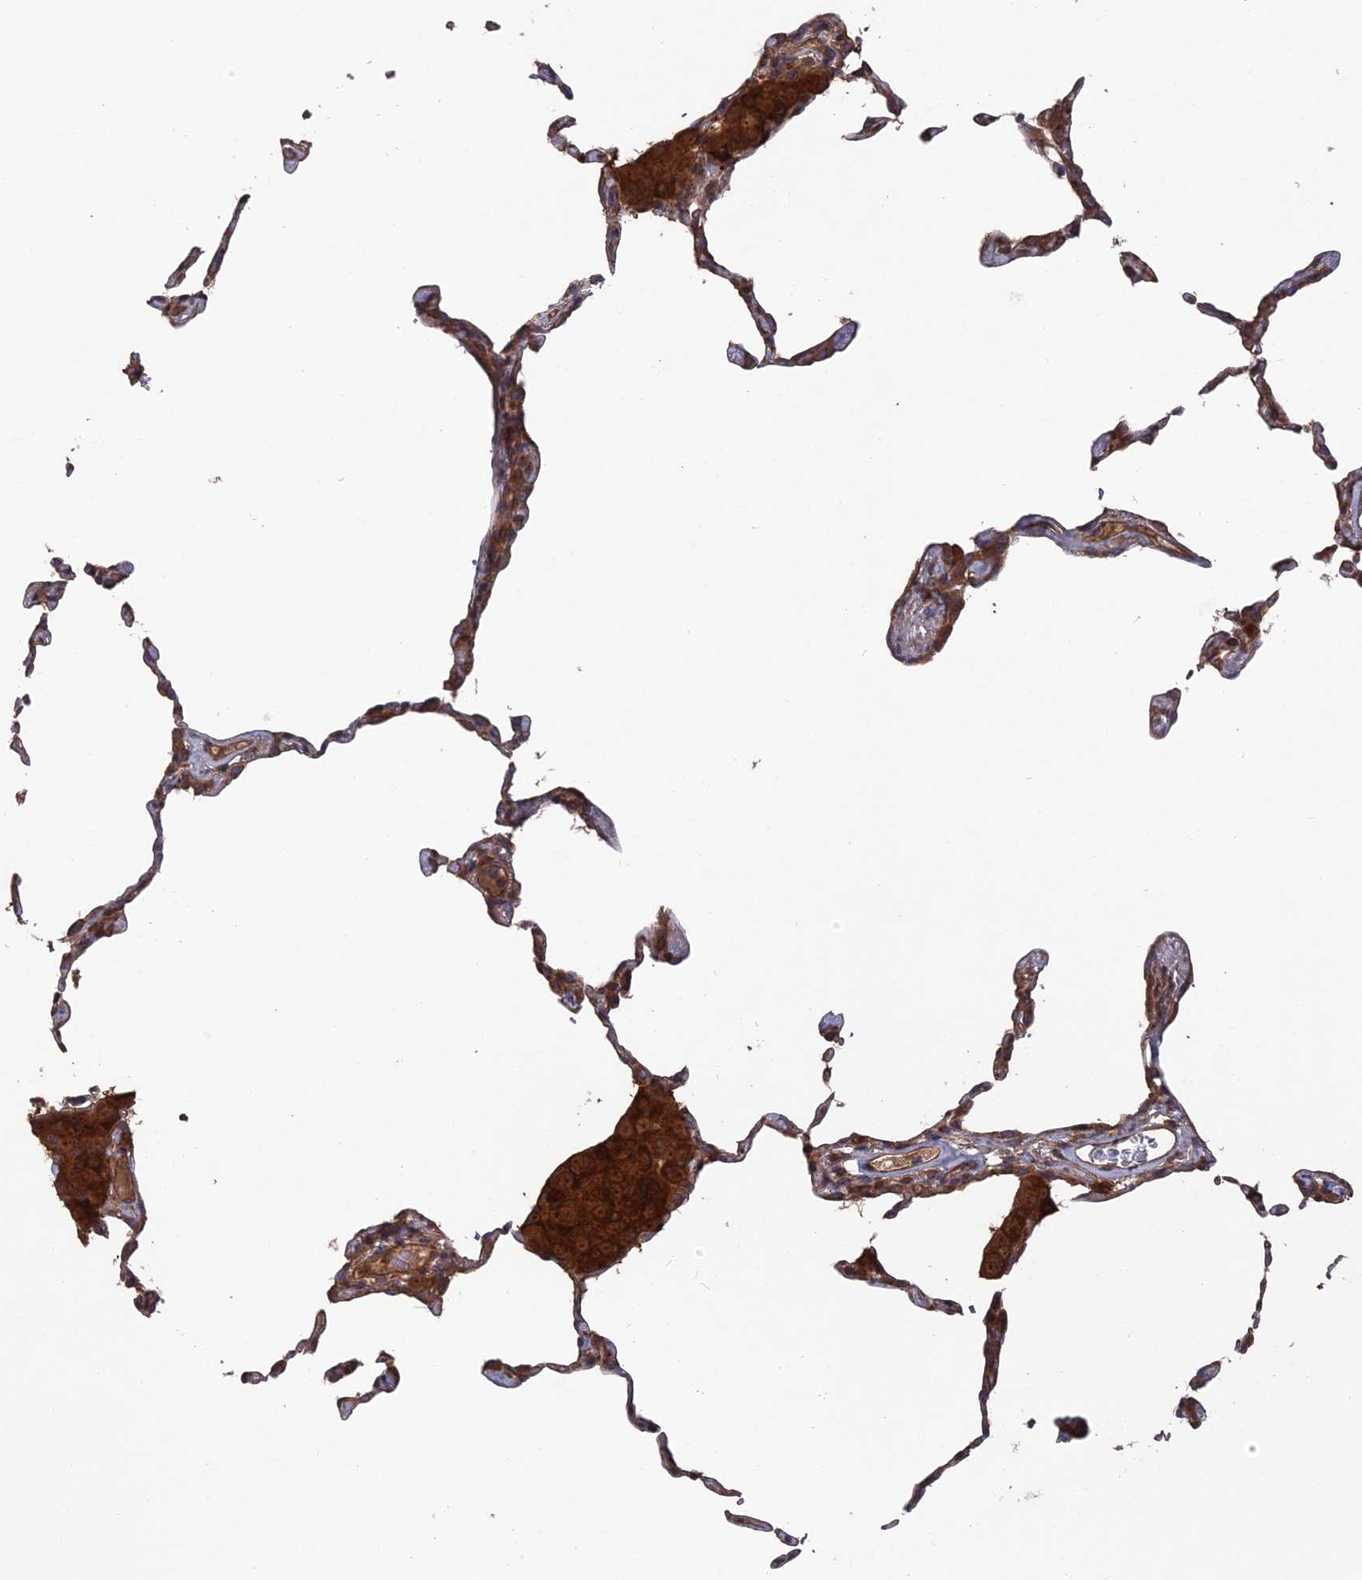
{"staining": {"intensity": "weak", "quantity": "25%-75%", "location": "cytoplasmic/membranous"}, "tissue": "lung", "cell_type": "Alveolar cells", "image_type": "normal", "snomed": [{"axis": "morphology", "description": "Normal tissue, NOS"}, {"axis": "topography", "description": "Lung"}], "caption": "Immunohistochemistry (IHC) photomicrograph of normal lung: lung stained using immunohistochemistry (IHC) shows low levels of weak protein expression localized specifically in the cytoplasmic/membranous of alveolar cells, appearing as a cytoplasmic/membranous brown color.", "gene": "DEF8", "patient": {"sex": "female", "age": 57}}